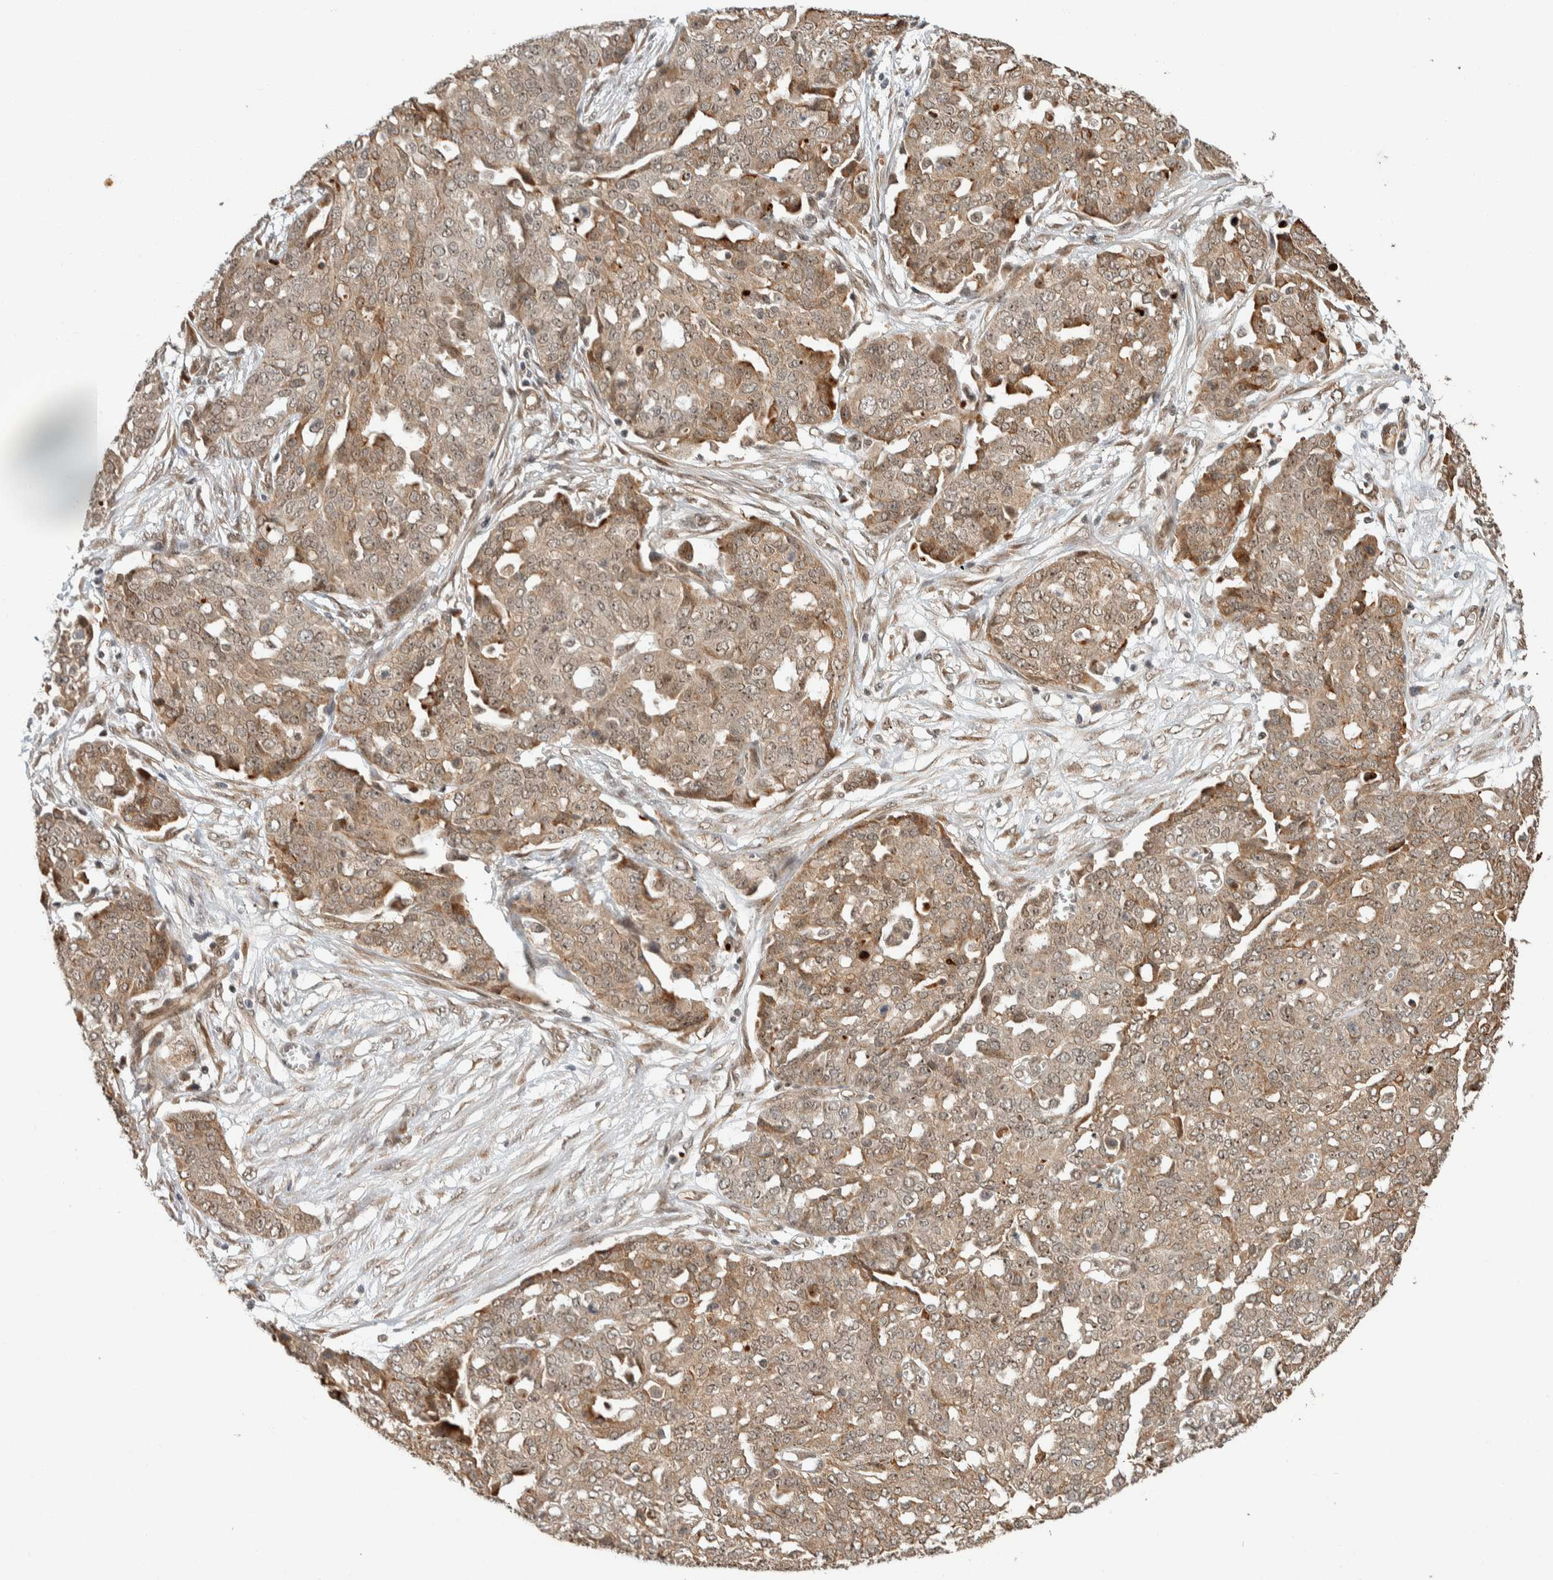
{"staining": {"intensity": "moderate", "quantity": ">75%", "location": "cytoplasmic/membranous,nuclear"}, "tissue": "ovarian cancer", "cell_type": "Tumor cells", "image_type": "cancer", "snomed": [{"axis": "morphology", "description": "Cystadenocarcinoma, serous, NOS"}, {"axis": "topography", "description": "Soft tissue"}, {"axis": "topography", "description": "Ovary"}], "caption": "Human ovarian serous cystadenocarcinoma stained with a protein marker demonstrates moderate staining in tumor cells.", "gene": "ZBTB2", "patient": {"sex": "female", "age": 57}}